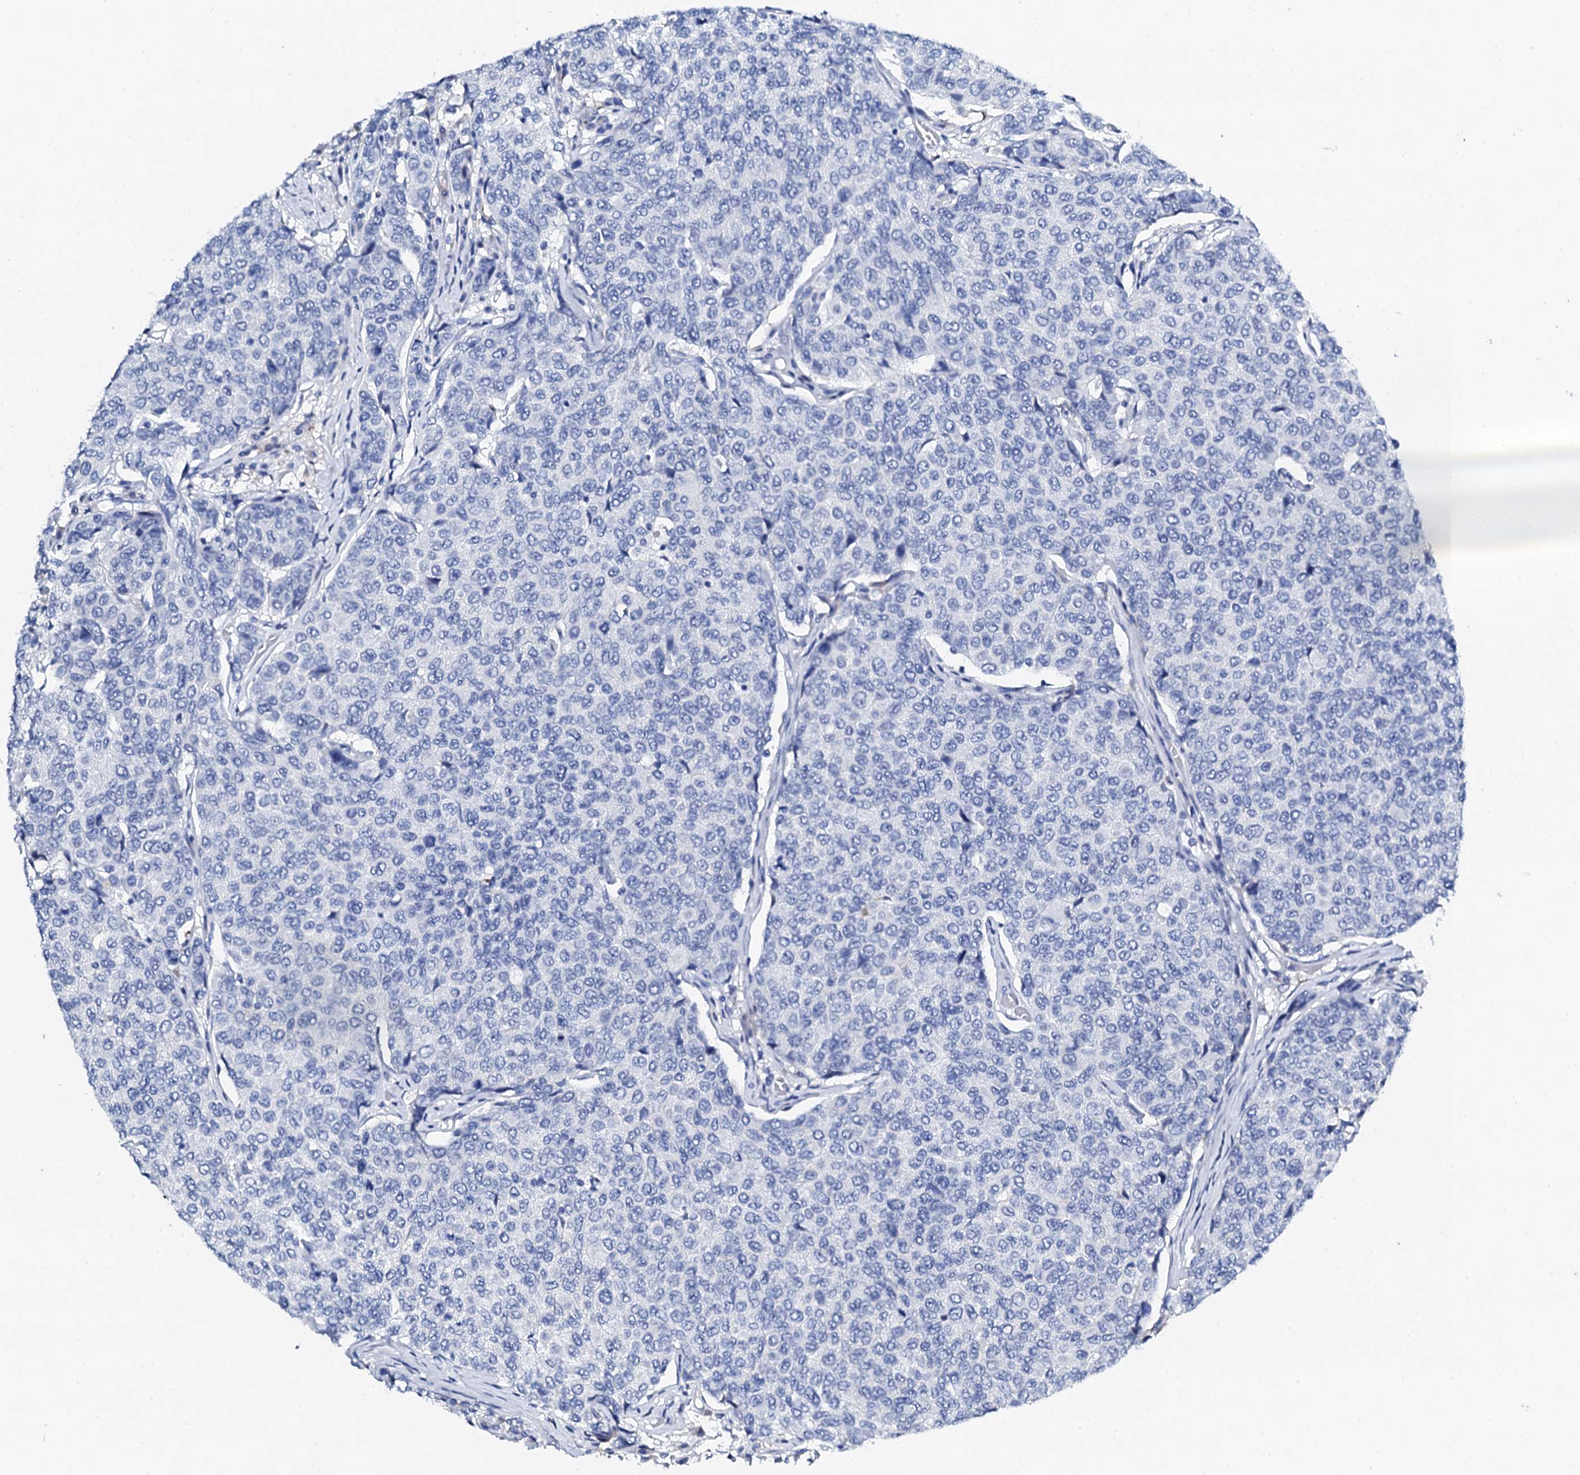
{"staining": {"intensity": "negative", "quantity": "none", "location": "none"}, "tissue": "breast cancer", "cell_type": "Tumor cells", "image_type": "cancer", "snomed": [{"axis": "morphology", "description": "Duct carcinoma"}, {"axis": "topography", "description": "Breast"}], "caption": "A photomicrograph of breast cancer (invasive ductal carcinoma) stained for a protein demonstrates no brown staining in tumor cells. (Brightfield microscopy of DAB IHC at high magnification).", "gene": "FBXL16", "patient": {"sex": "female", "age": 55}}